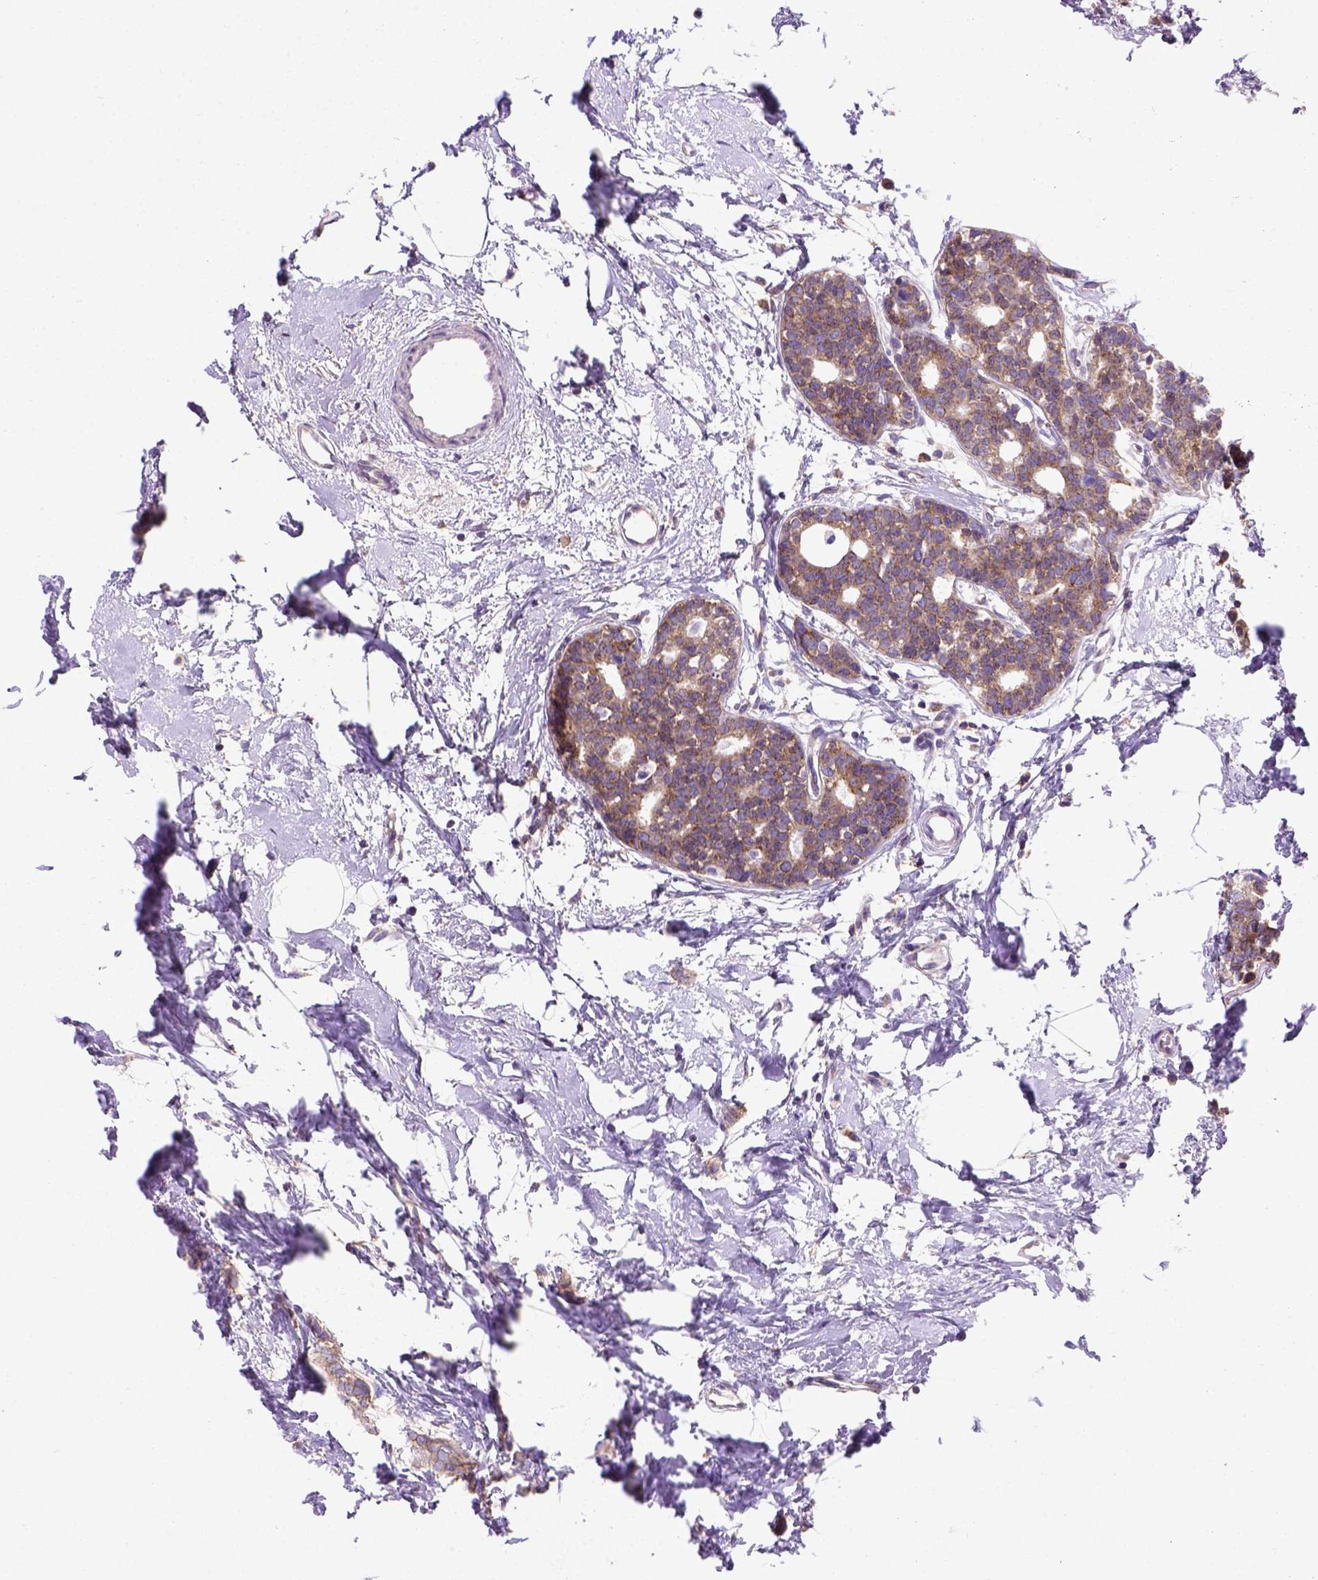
{"staining": {"intensity": "moderate", "quantity": ">75%", "location": "cytoplasmic/membranous"}, "tissue": "breast cancer", "cell_type": "Tumor cells", "image_type": "cancer", "snomed": [{"axis": "morphology", "description": "Duct carcinoma"}, {"axis": "topography", "description": "Breast"}], "caption": "Immunohistochemistry staining of breast cancer (intraductal carcinoma), which reveals medium levels of moderate cytoplasmic/membranous positivity in about >75% of tumor cells indicating moderate cytoplasmic/membranous protein expression. The staining was performed using DAB (3,3'-diaminobenzidine) (brown) for protein detection and nuclei were counterstained in hematoxylin (blue).", "gene": "FOXI1", "patient": {"sex": "female", "age": 40}}